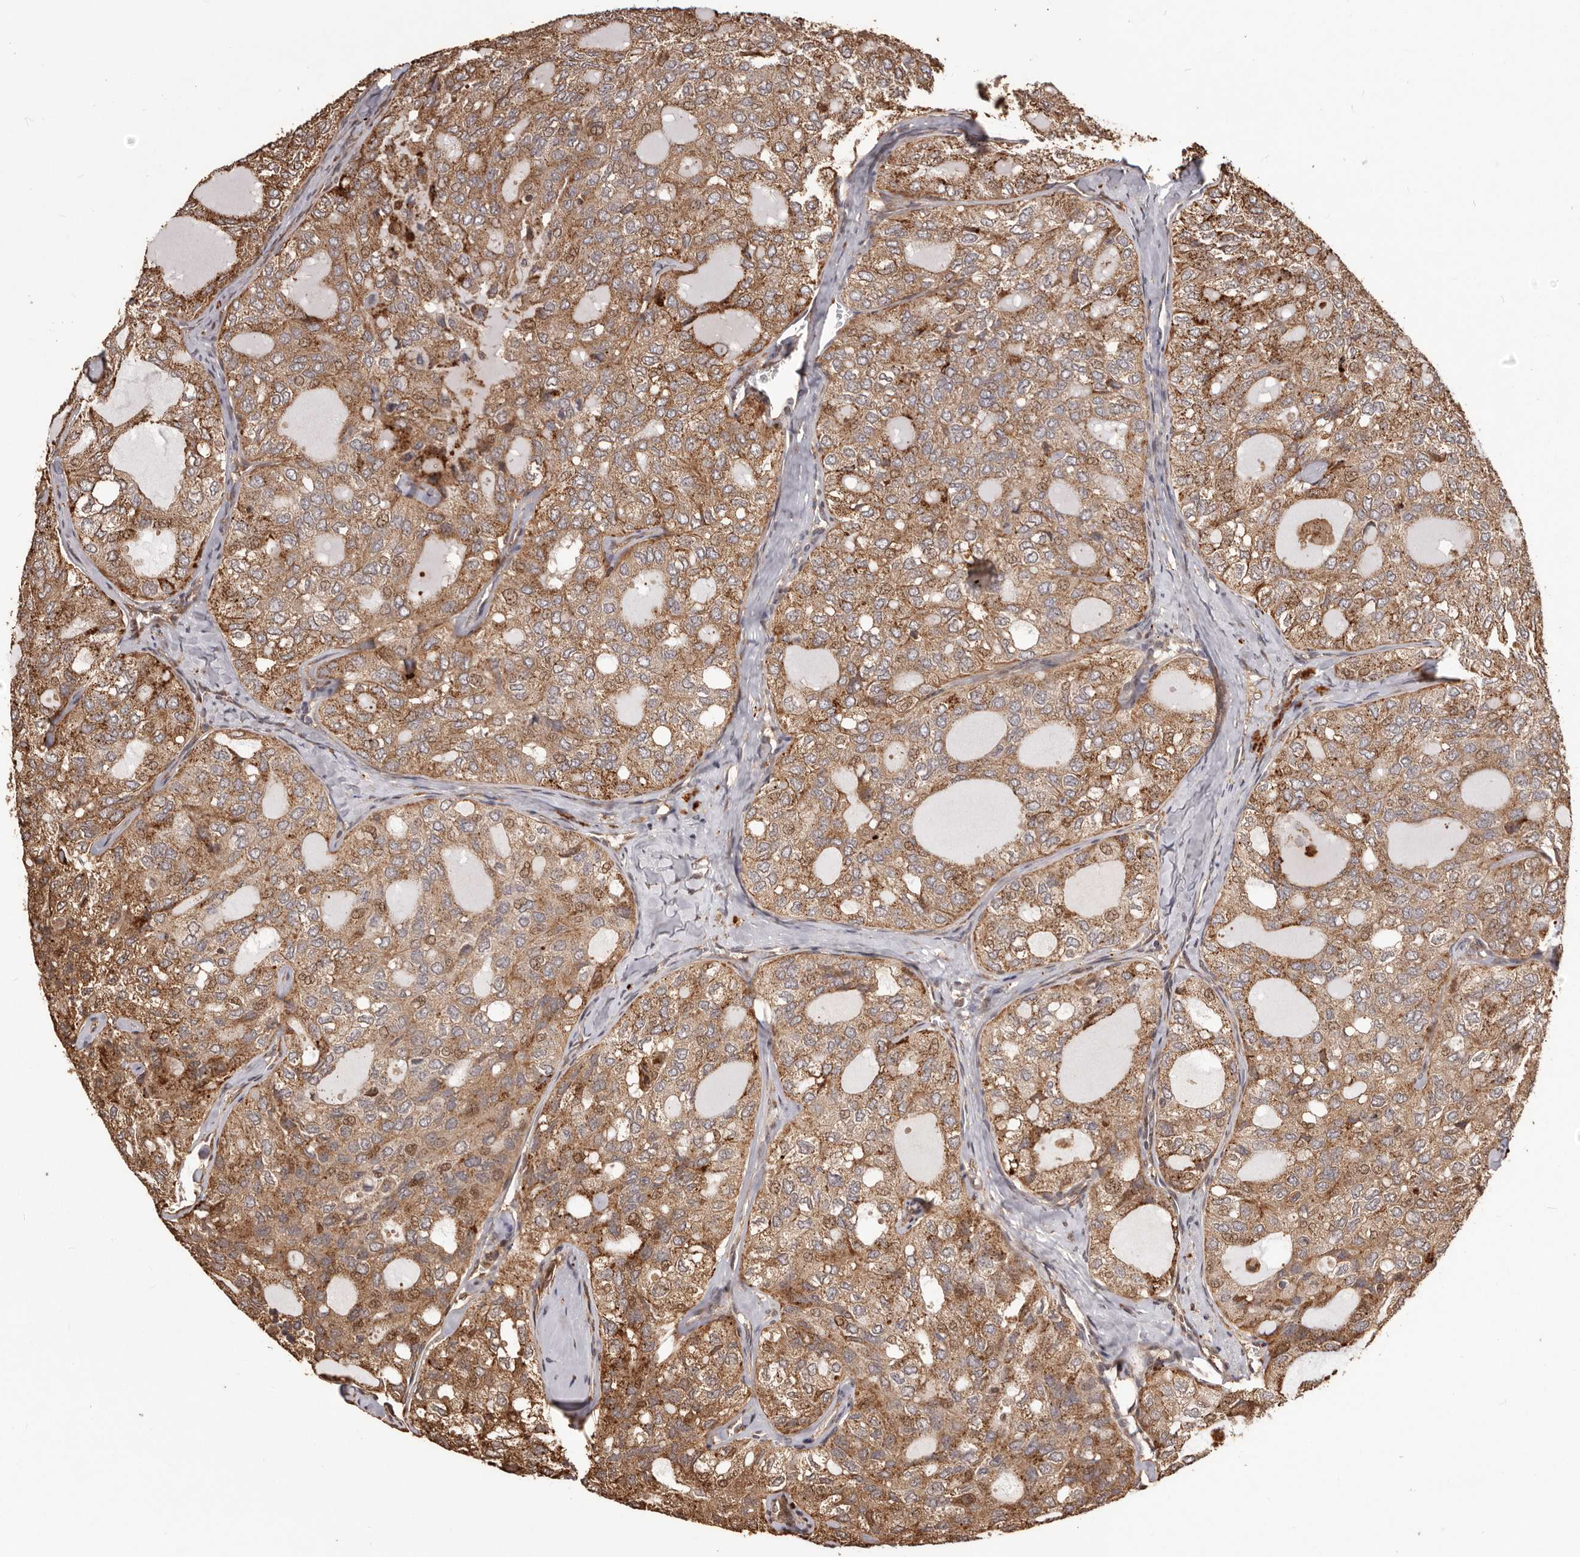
{"staining": {"intensity": "moderate", "quantity": ">75%", "location": "cytoplasmic/membranous"}, "tissue": "thyroid cancer", "cell_type": "Tumor cells", "image_type": "cancer", "snomed": [{"axis": "morphology", "description": "Follicular adenoma carcinoma, NOS"}, {"axis": "topography", "description": "Thyroid gland"}], "caption": "IHC photomicrograph of human thyroid cancer stained for a protein (brown), which reveals medium levels of moderate cytoplasmic/membranous expression in approximately >75% of tumor cells.", "gene": "MTO1", "patient": {"sex": "male", "age": 75}}